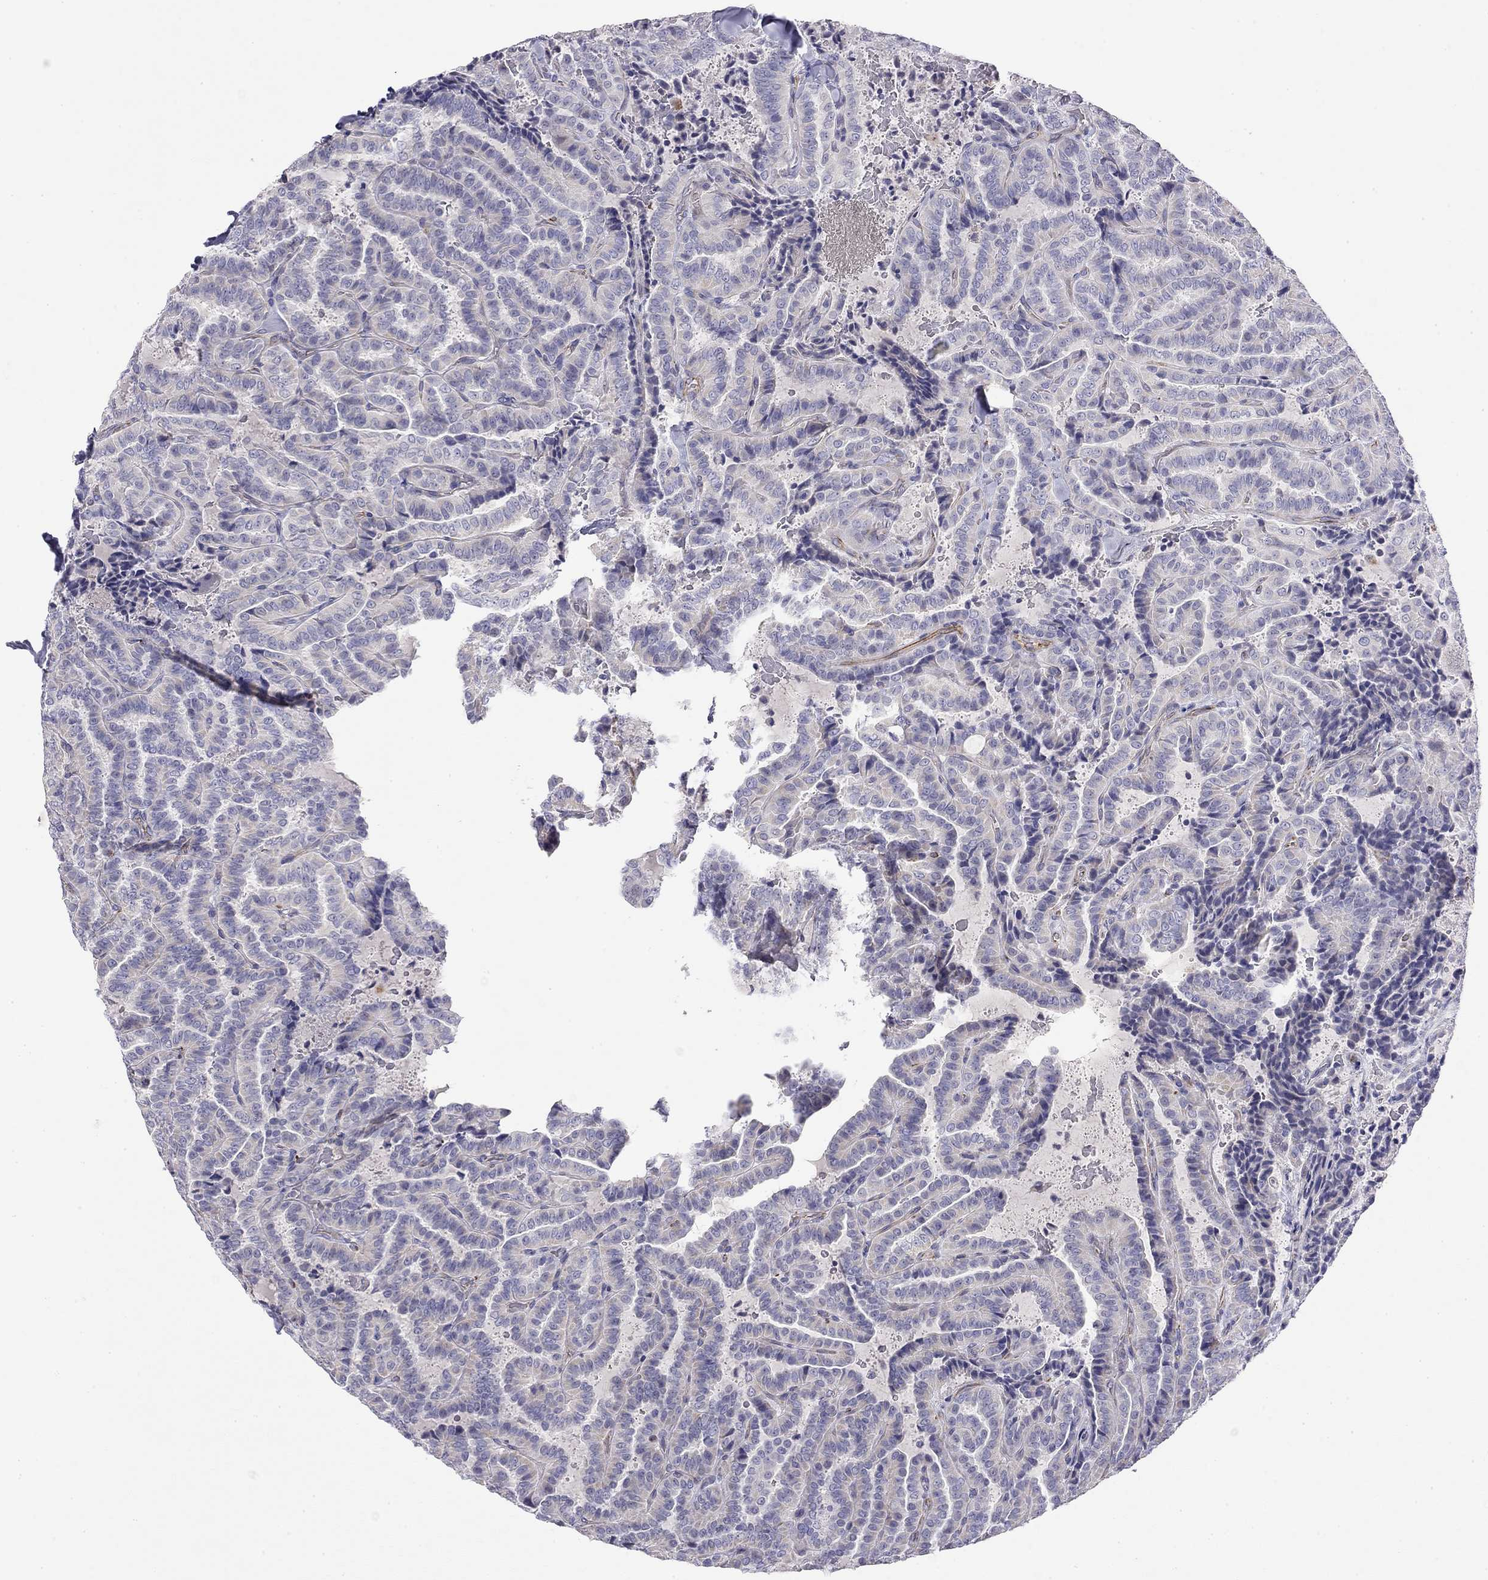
{"staining": {"intensity": "negative", "quantity": "none", "location": "none"}, "tissue": "thyroid cancer", "cell_type": "Tumor cells", "image_type": "cancer", "snomed": [{"axis": "morphology", "description": "Papillary adenocarcinoma, NOS"}, {"axis": "topography", "description": "Thyroid gland"}], "caption": "DAB immunohistochemical staining of human thyroid cancer (papillary adenocarcinoma) demonstrates no significant staining in tumor cells.", "gene": "RTL1", "patient": {"sex": "female", "age": 39}}